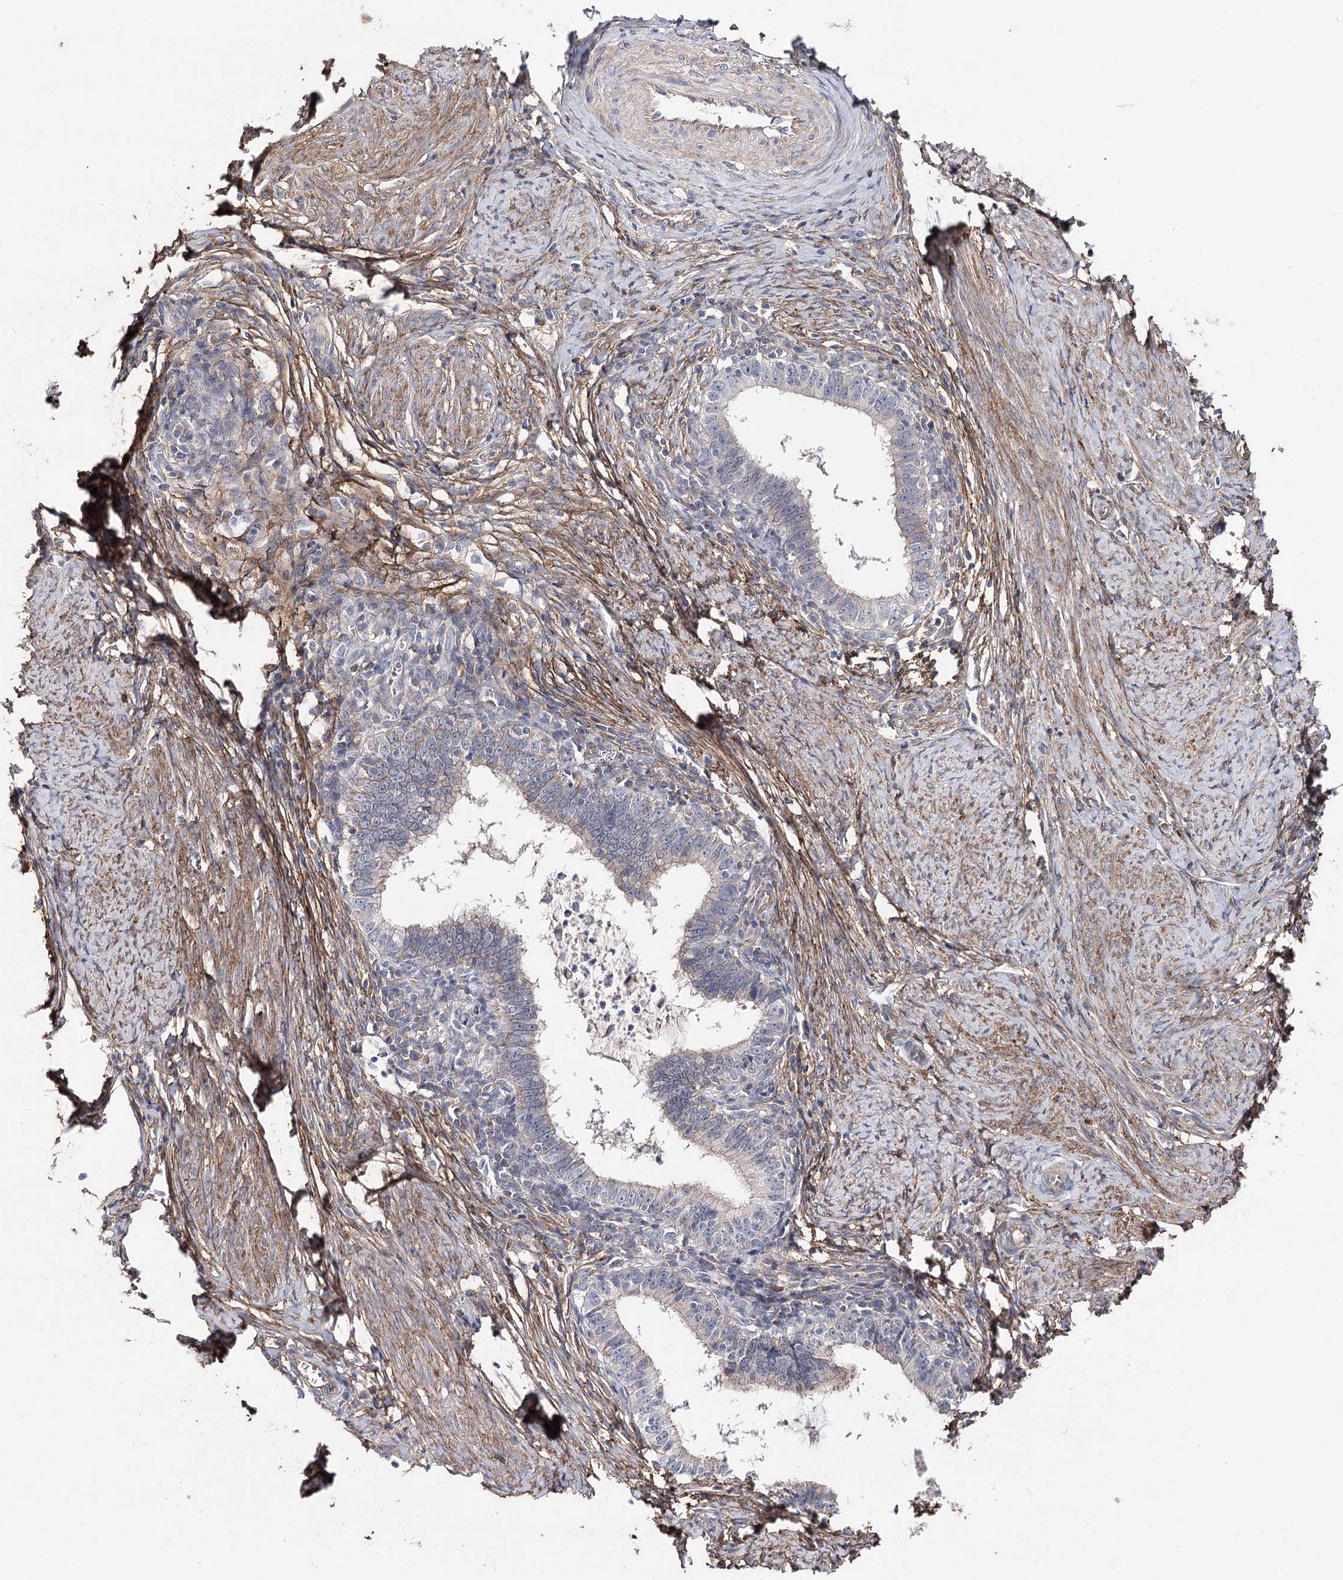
{"staining": {"intensity": "weak", "quantity": "<25%", "location": "cytoplasmic/membranous"}, "tissue": "cervical cancer", "cell_type": "Tumor cells", "image_type": "cancer", "snomed": [{"axis": "morphology", "description": "Adenocarcinoma, NOS"}, {"axis": "topography", "description": "Cervix"}], "caption": "A histopathology image of human cervical adenocarcinoma is negative for staining in tumor cells.", "gene": "TMEM218", "patient": {"sex": "female", "age": 36}}